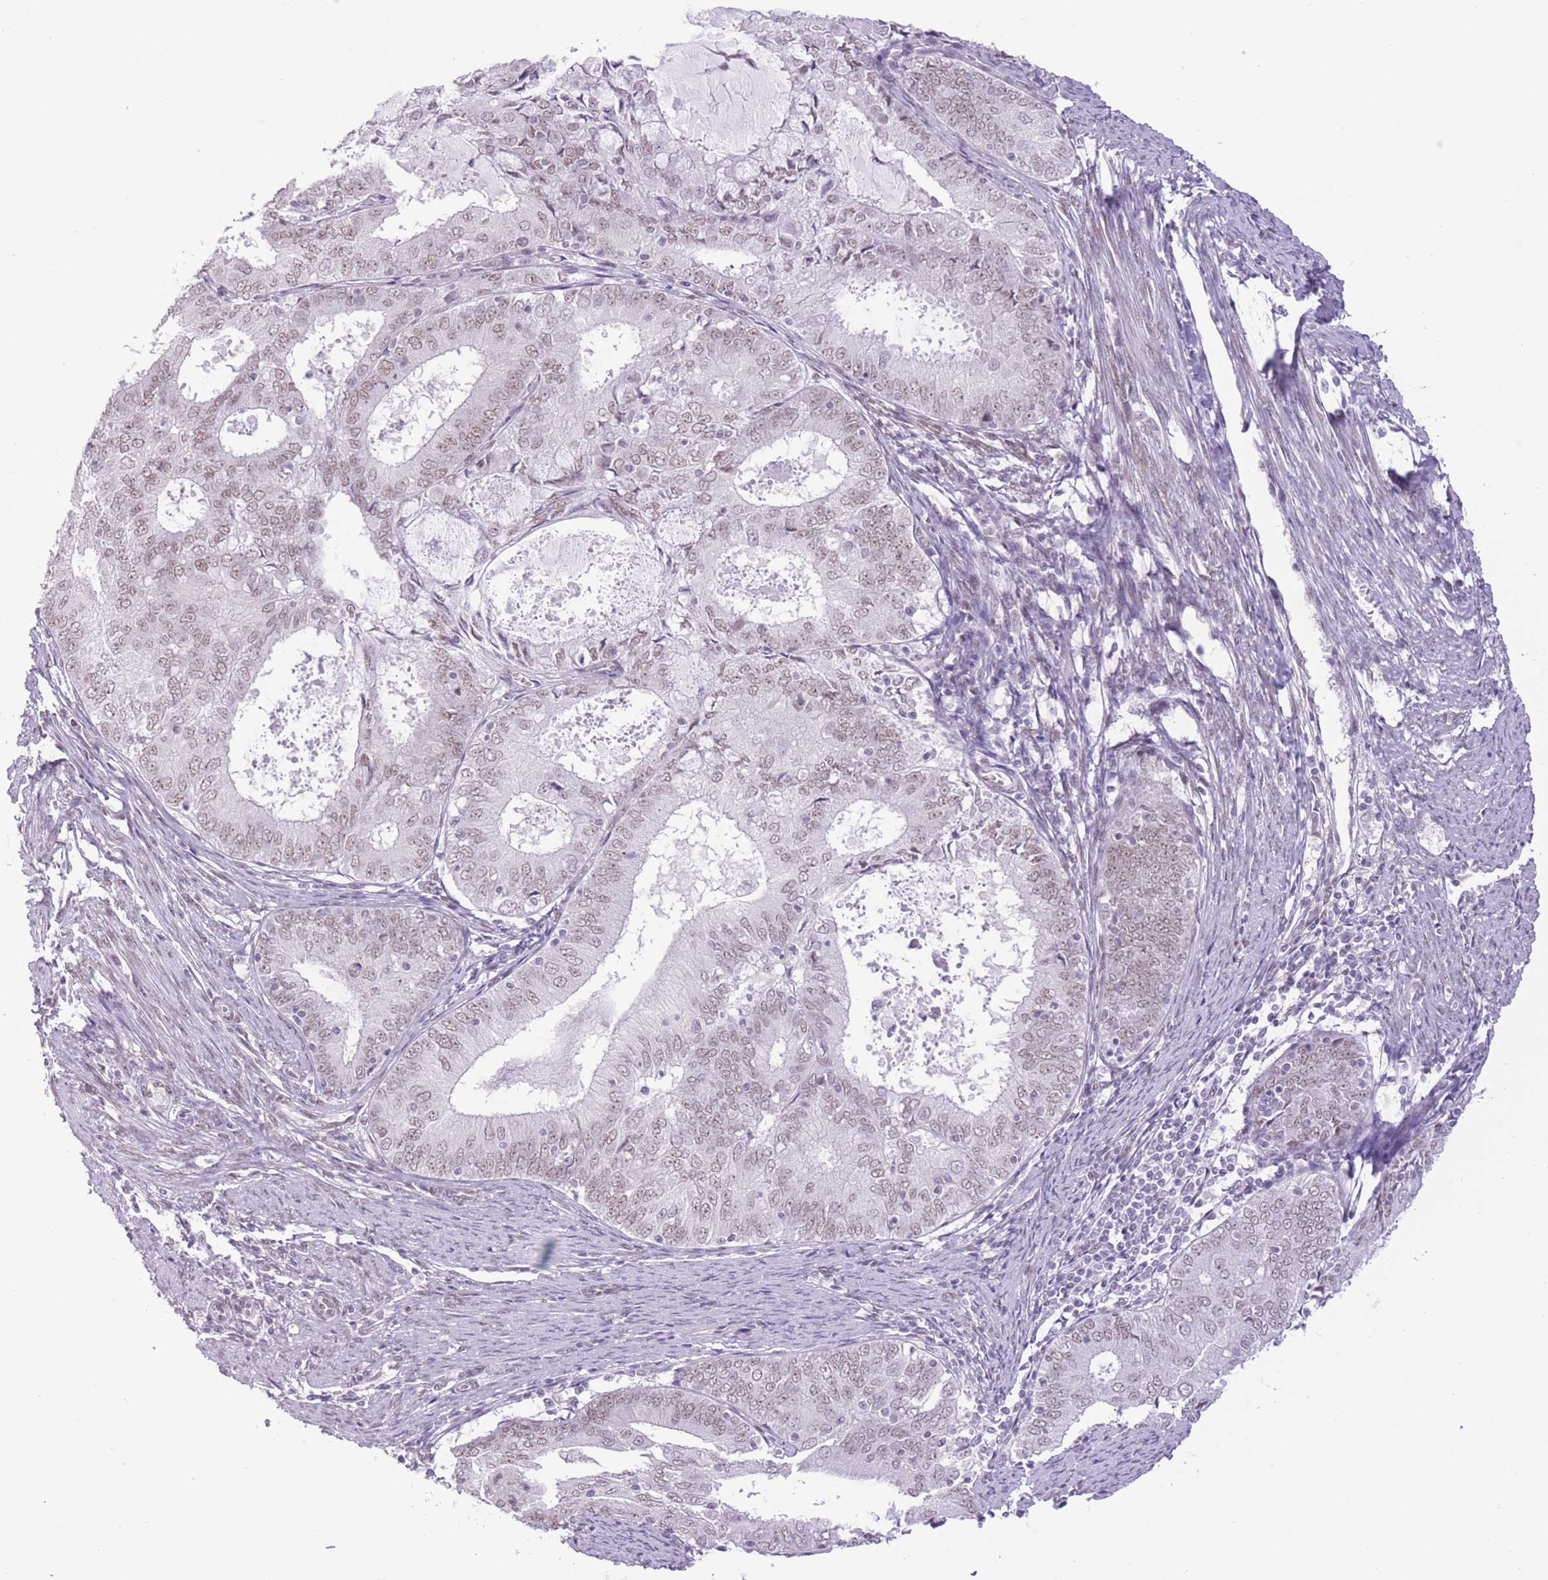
{"staining": {"intensity": "weak", "quantity": ">75%", "location": "nuclear"}, "tissue": "endometrial cancer", "cell_type": "Tumor cells", "image_type": "cancer", "snomed": [{"axis": "morphology", "description": "Adenocarcinoma, NOS"}, {"axis": "topography", "description": "Endometrium"}], "caption": "About >75% of tumor cells in endometrial adenocarcinoma demonstrate weak nuclear protein expression as visualized by brown immunohistochemical staining.", "gene": "ZBED5", "patient": {"sex": "female", "age": 57}}